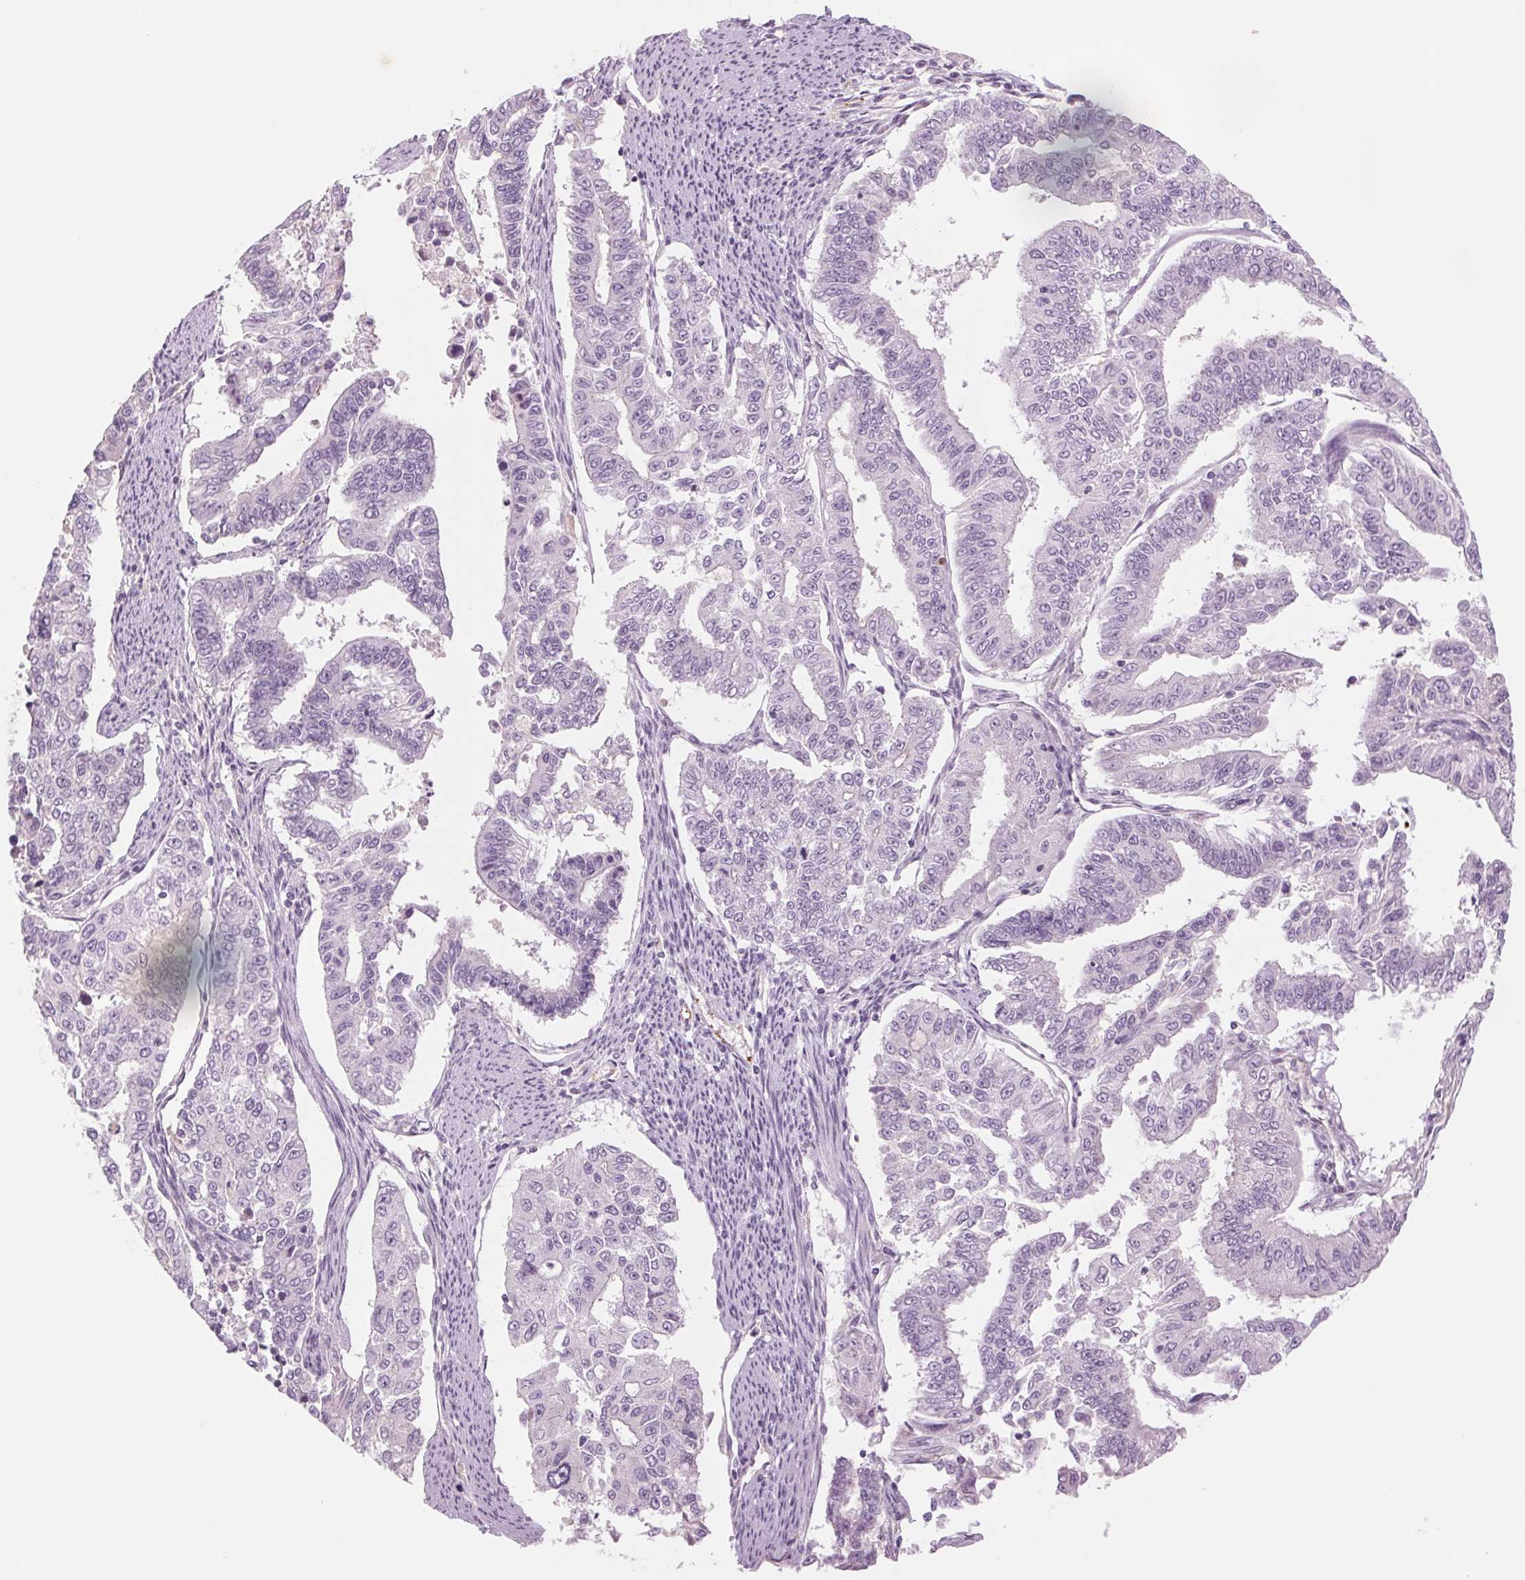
{"staining": {"intensity": "negative", "quantity": "none", "location": "none"}, "tissue": "endometrial cancer", "cell_type": "Tumor cells", "image_type": "cancer", "snomed": [{"axis": "morphology", "description": "Adenocarcinoma, NOS"}, {"axis": "topography", "description": "Uterus"}], "caption": "Histopathology image shows no protein staining in tumor cells of endometrial cancer (adenocarcinoma) tissue.", "gene": "KRT1", "patient": {"sex": "female", "age": 59}}